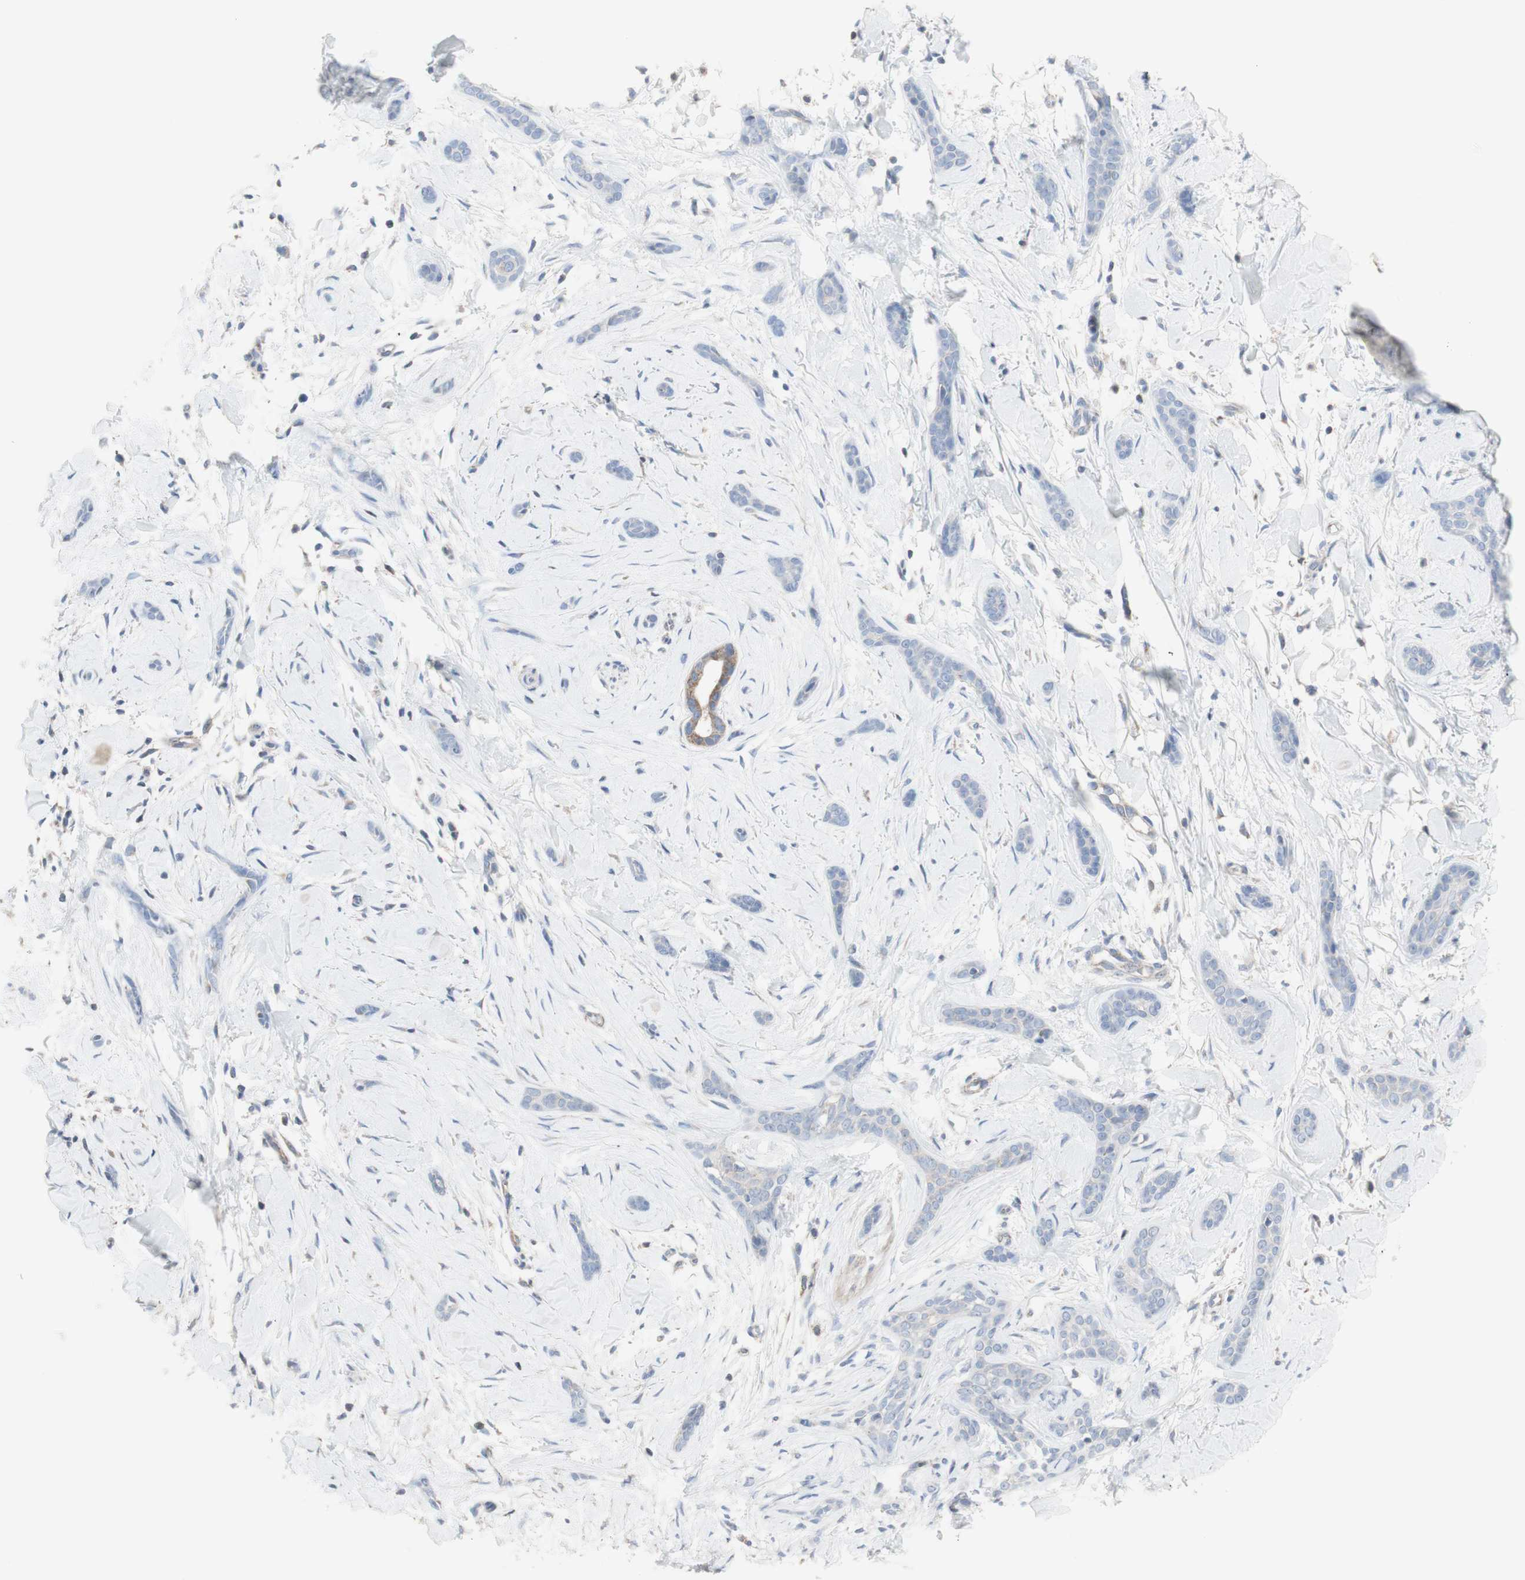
{"staining": {"intensity": "weak", "quantity": "<25%", "location": "cytoplasmic/membranous"}, "tissue": "skin cancer", "cell_type": "Tumor cells", "image_type": "cancer", "snomed": [{"axis": "morphology", "description": "Basal cell carcinoma"}, {"axis": "morphology", "description": "Adnexal tumor, benign"}, {"axis": "topography", "description": "Skin"}], "caption": "Histopathology image shows no significant protein staining in tumor cells of basal cell carcinoma (skin). The staining is performed using DAB (3,3'-diaminobenzidine) brown chromogen with nuclei counter-stained in using hematoxylin.", "gene": "C3orf52", "patient": {"sex": "female", "age": 42}}